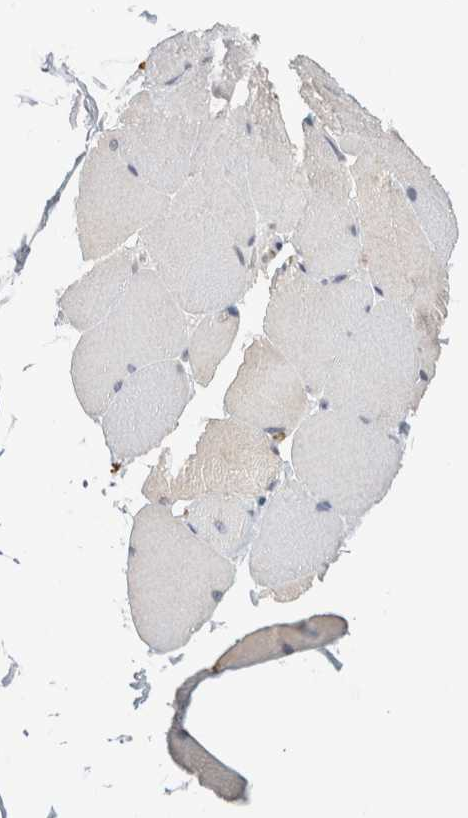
{"staining": {"intensity": "weak", "quantity": "<25%", "location": "cytoplasmic/membranous"}, "tissue": "skeletal muscle", "cell_type": "Myocytes", "image_type": "normal", "snomed": [{"axis": "morphology", "description": "Normal tissue, NOS"}, {"axis": "topography", "description": "Skin"}, {"axis": "topography", "description": "Skeletal muscle"}], "caption": "The photomicrograph demonstrates no staining of myocytes in unremarkable skeletal muscle.", "gene": "CDCA7L", "patient": {"sex": "male", "age": 83}}